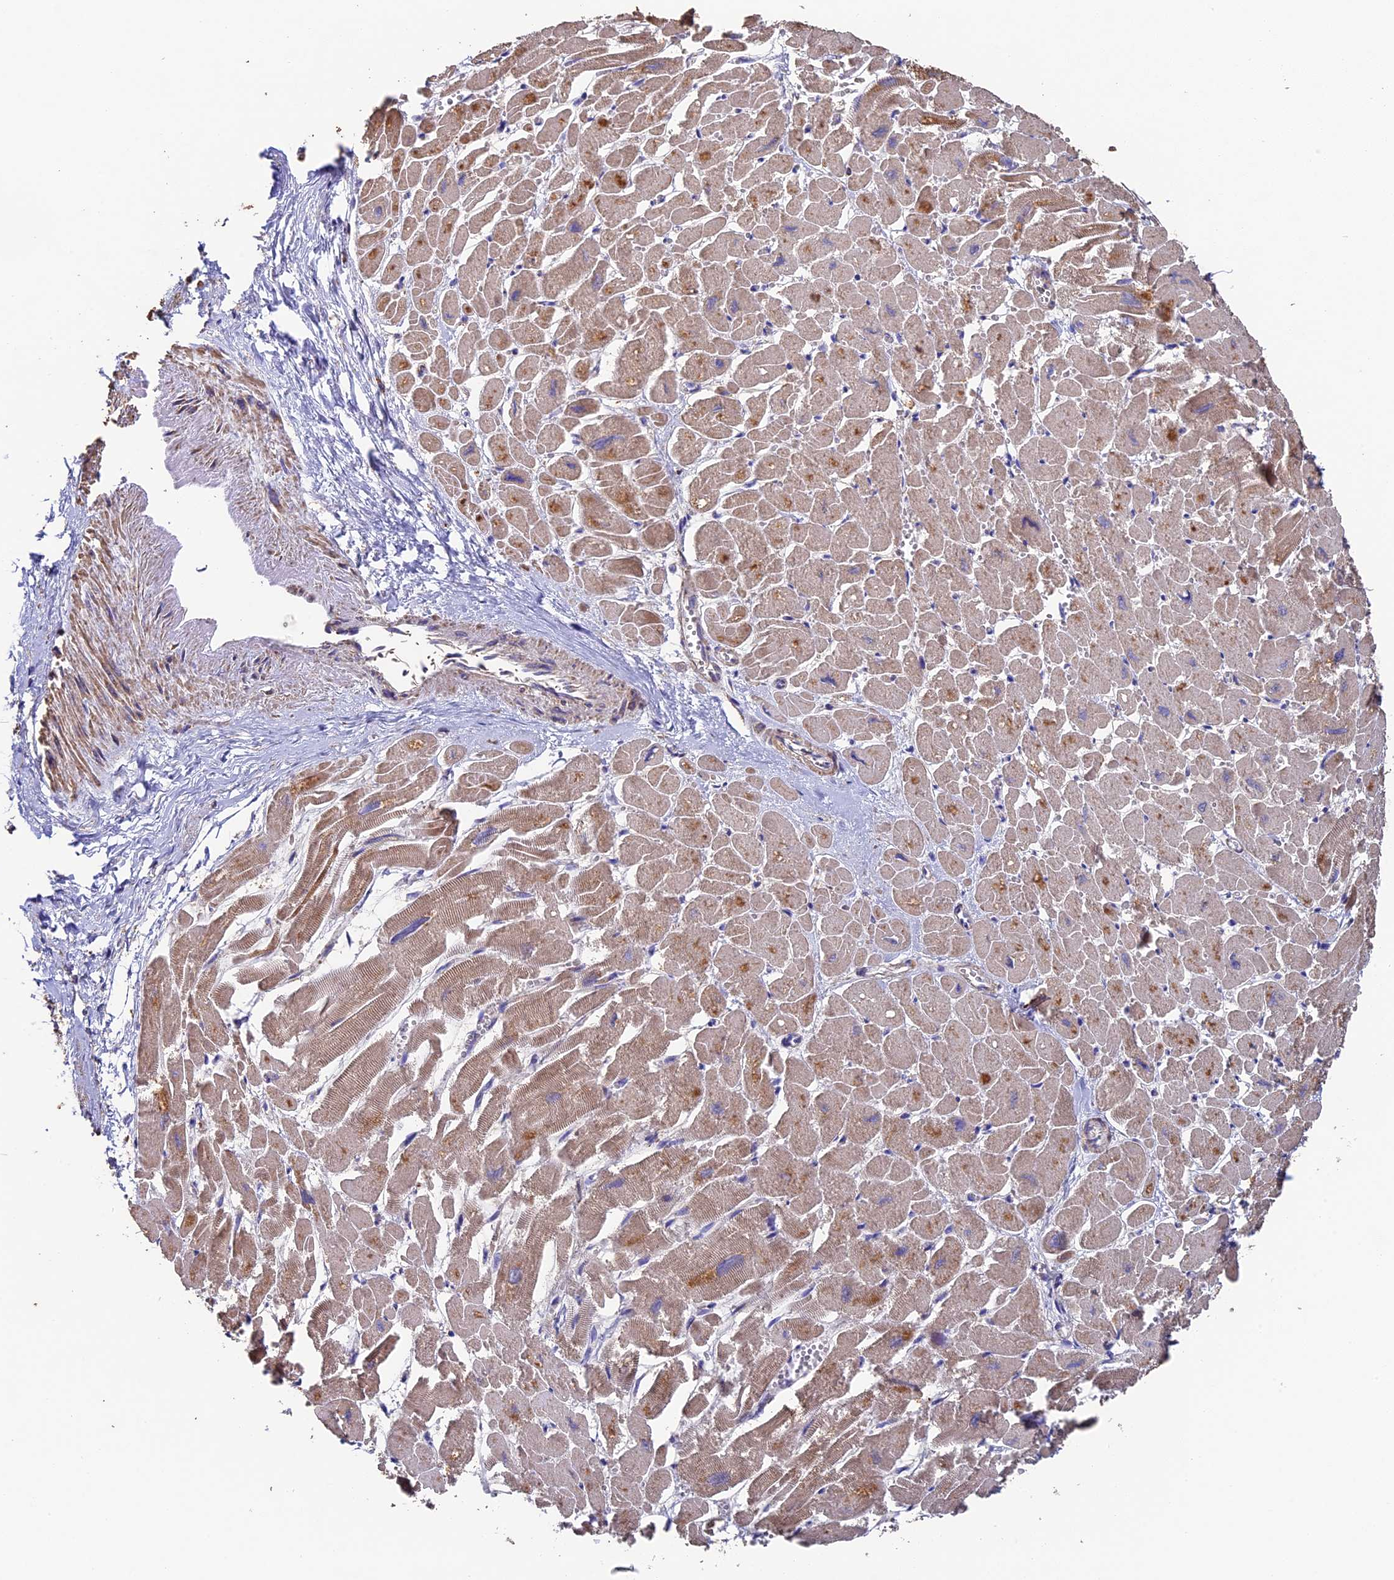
{"staining": {"intensity": "moderate", "quantity": ">75%", "location": "cytoplasmic/membranous"}, "tissue": "heart muscle", "cell_type": "Cardiomyocytes", "image_type": "normal", "snomed": [{"axis": "morphology", "description": "Normal tissue, NOS"}, {"axis": "topography", "description": "Heart"}], "caption": "This photomicrograph demonstrates IHC staining of normal heart muscle, with medium moderate cytoplasmic/membranous positivity in about >75% of cardiomyocytes.", "gene": "ADAT1", "patient": {"sex": "male", "age": 54}}